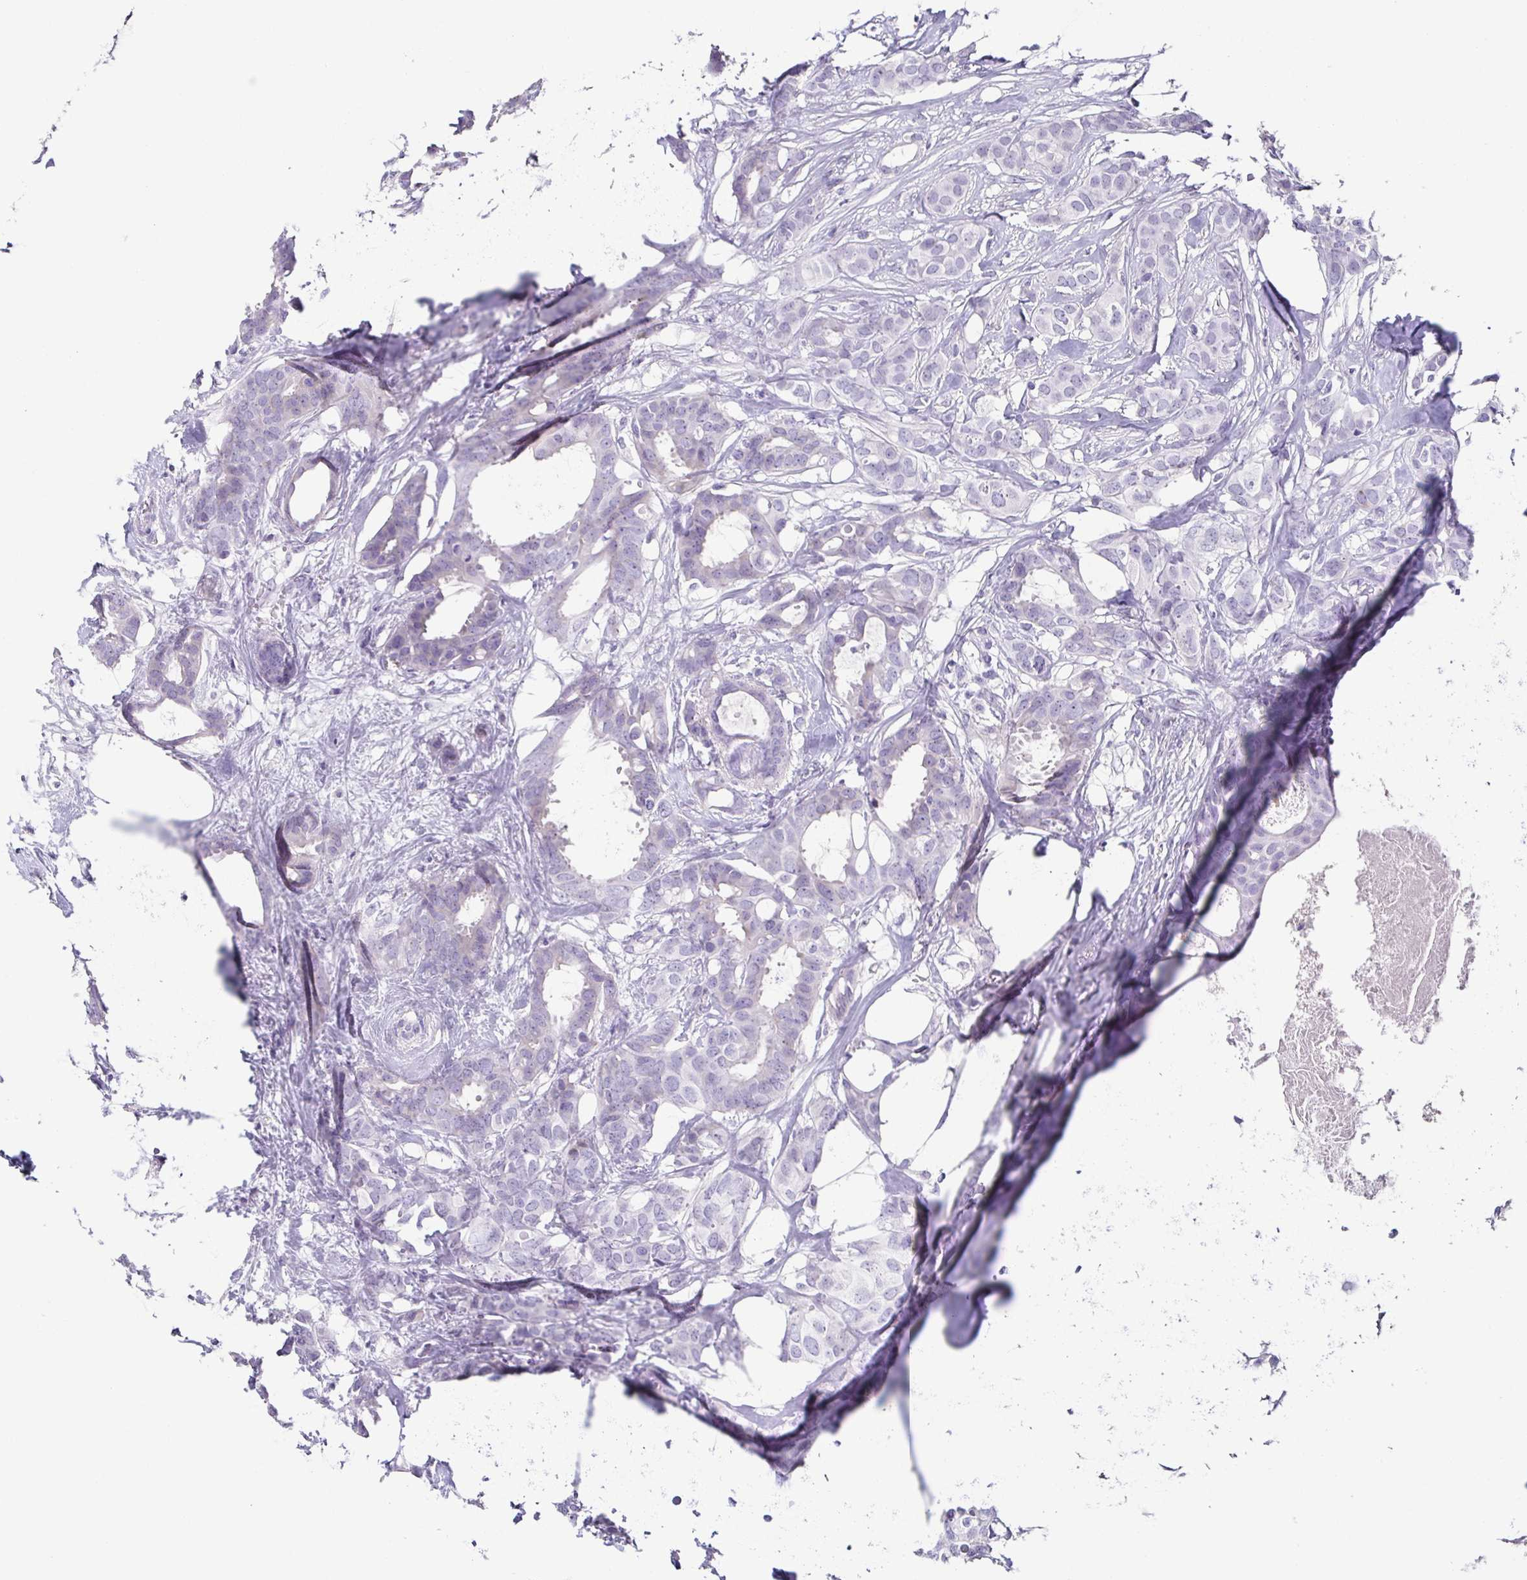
{"staining": {"intensity": "negative", "quantity": "none", "location": "none"}, "tissue": "breast cancer", "cell_type": "Tumor cells", "image_type": "cancer", "snomed": [{"axis": "morphology", "description": "Duct carcinoma"}, {"axis": "topography", "description": "Breast"}], "caption": "IHC micrograph of neoplastic tissue: breast invasive ductal carcinoma stained with DAB (3,3'-diaminobenzidine) shows no significant protein positivity in tumor cells. (DAB (3,3'-diaminobenzidine) immunohistochemistry (IHC), high magnification).", "gene": "TNNT2", "patient": {"sex": "female", "age": 62}}